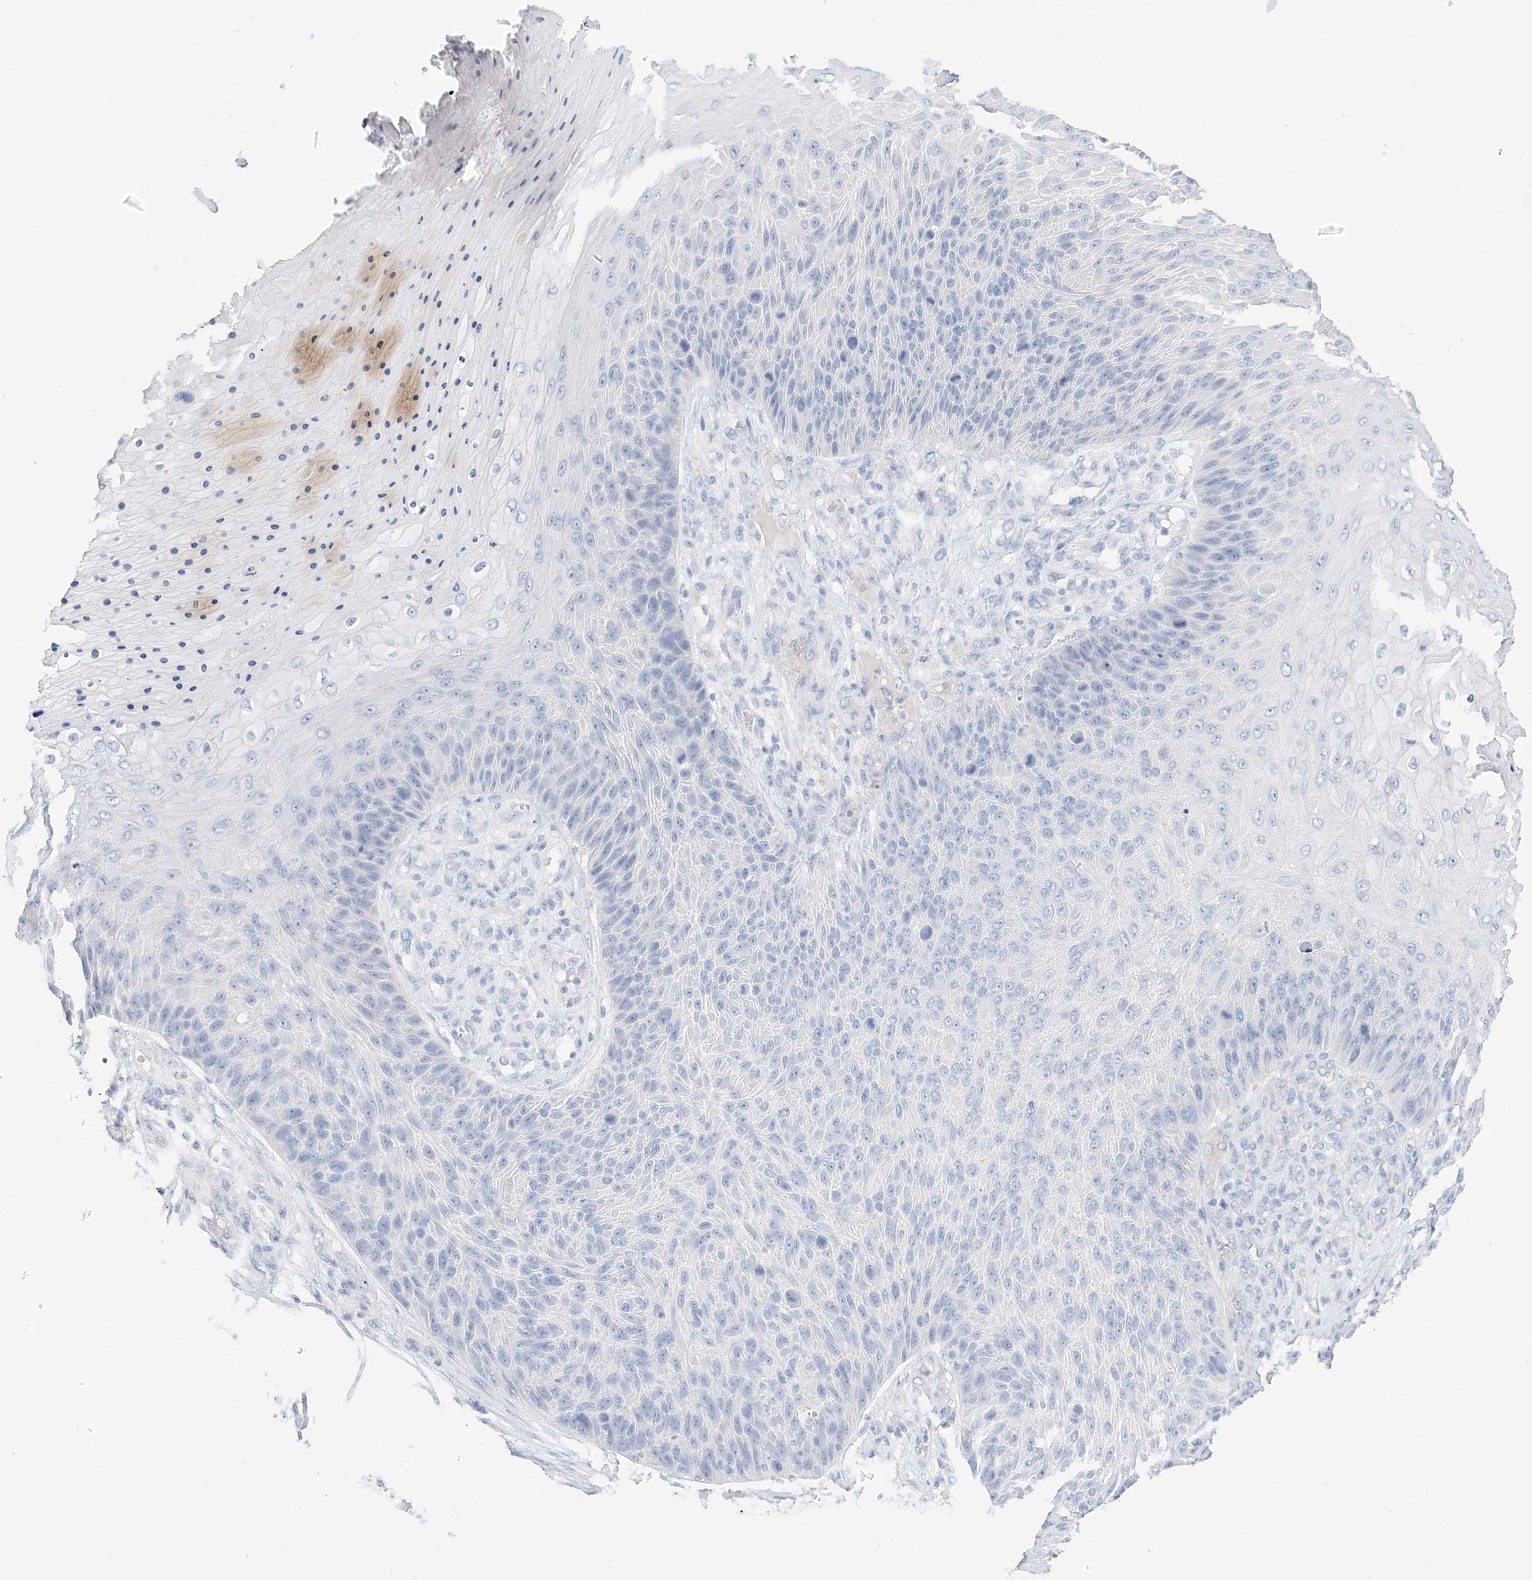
{"staining": {"intensity": "negative", "quantity": "none", "location": "none"}, "tissue": "skin cancer", "cell_type": "Tumor cells", "image_type": "cancer", "snomed": [{"axis": "morphology", "description": "Squamous cell carcinoma, NOS"}, {"axis": "topography", "description": "Skin"}], "caption": "Immunohistochemical staining of human skin cancer shows no significant staining in tumor cells. (DAB immunohistochemistry (IHC) visualized using brightfield microscopy, high magnification).", "gene": "MUC17", "patient": {"sex": "female", "age": 88}}